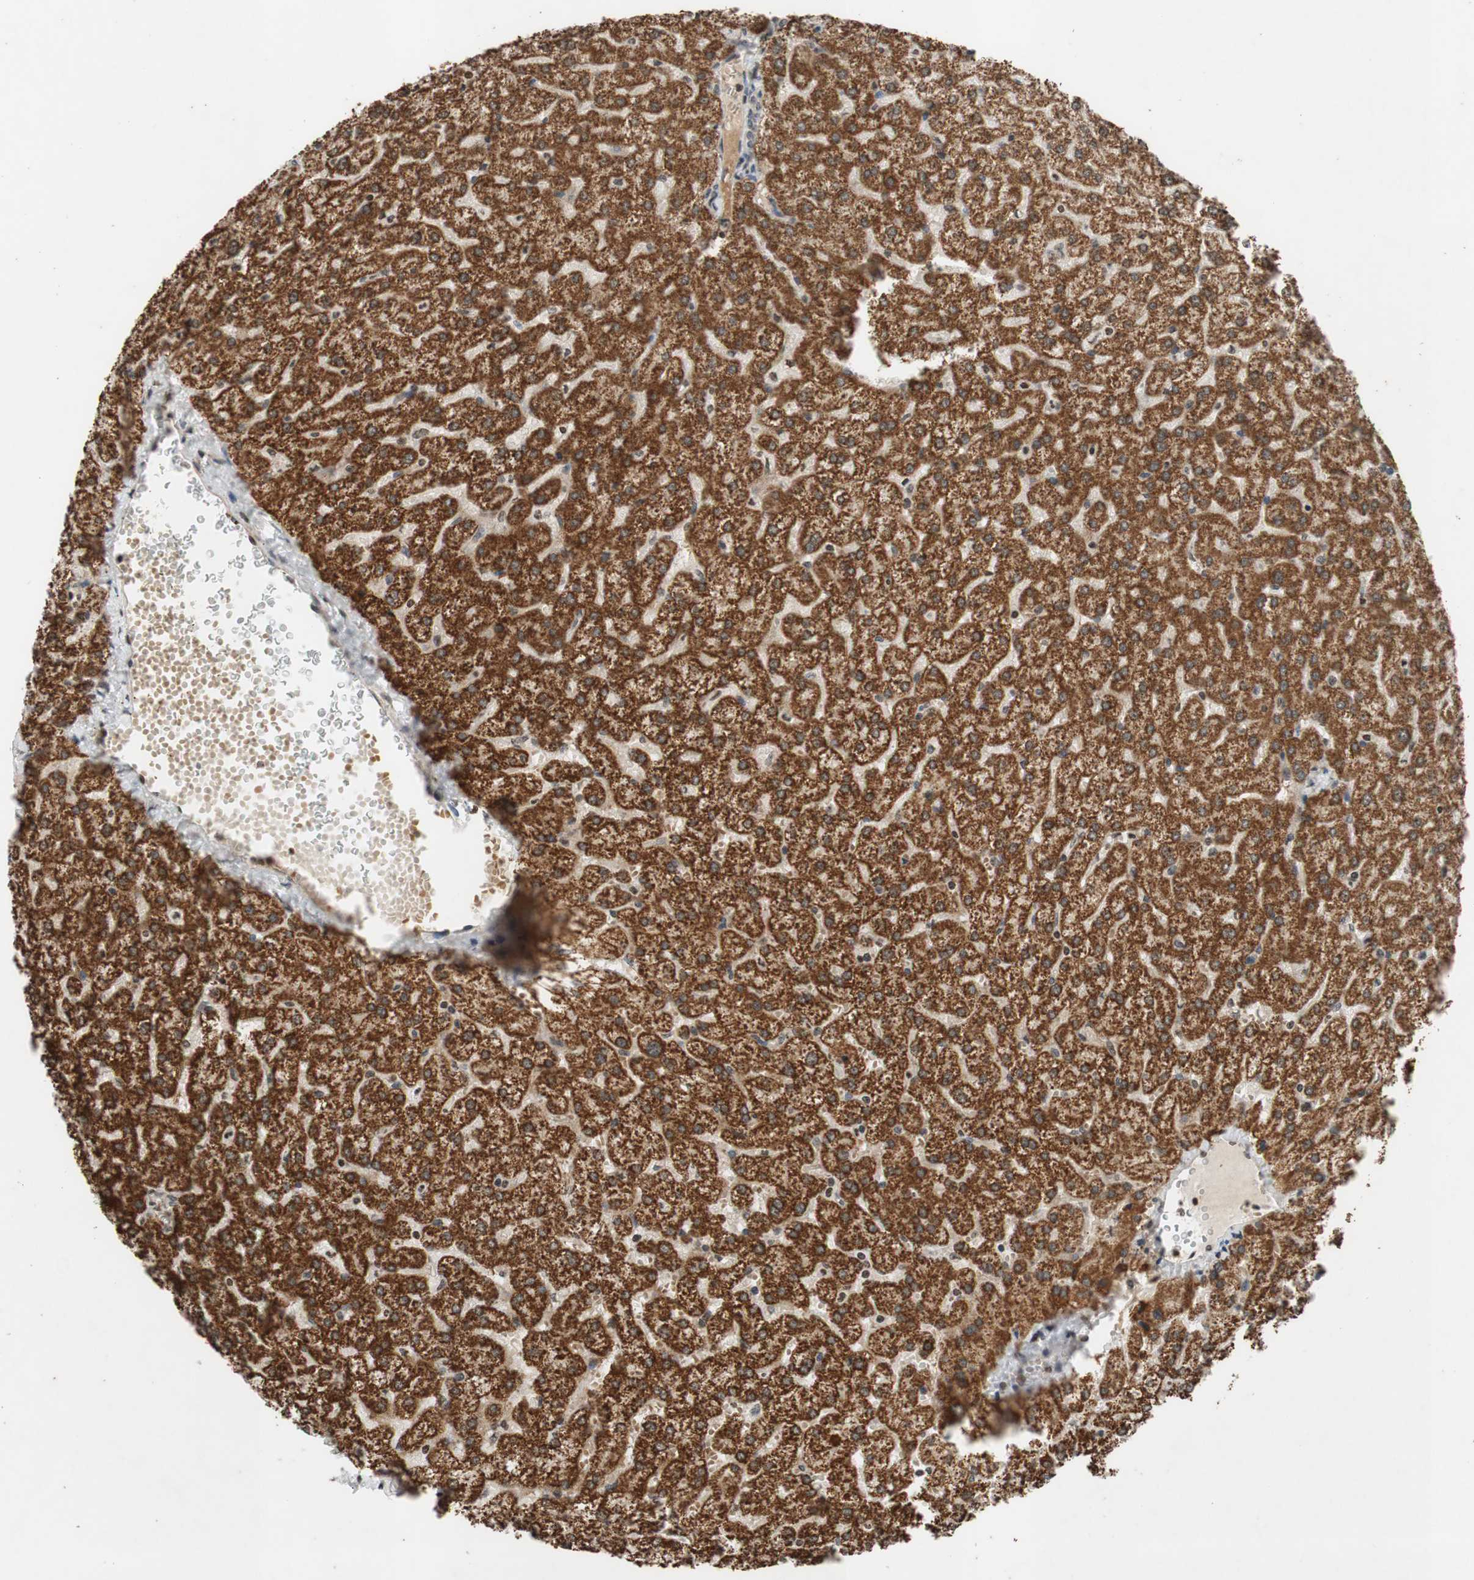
{"staining": {"intensity": "weak", "quantity": "<25%", "location": "nuclear"}, "tissue": "liver", "cell_type": "Cholangiocytes", "image_type": "normal", "snomed": [{"axis": "morphology", "description": "Normal tissue, NOS"}, {"axis": "topography", "description": "Liver"}], "caption": "Immunohistochemical staining of unremarkable liver exhibits no significant staining in cholangiocytes. Brightfield microscopy of immunohistochemistry (IHC) stained with DAB (3,3'-diaminobenzidine) (brown) and hematoxylin (blue), captured at high magnification.", "gene": "MCM6", "patient": {"sex": "female", "age": 32}}